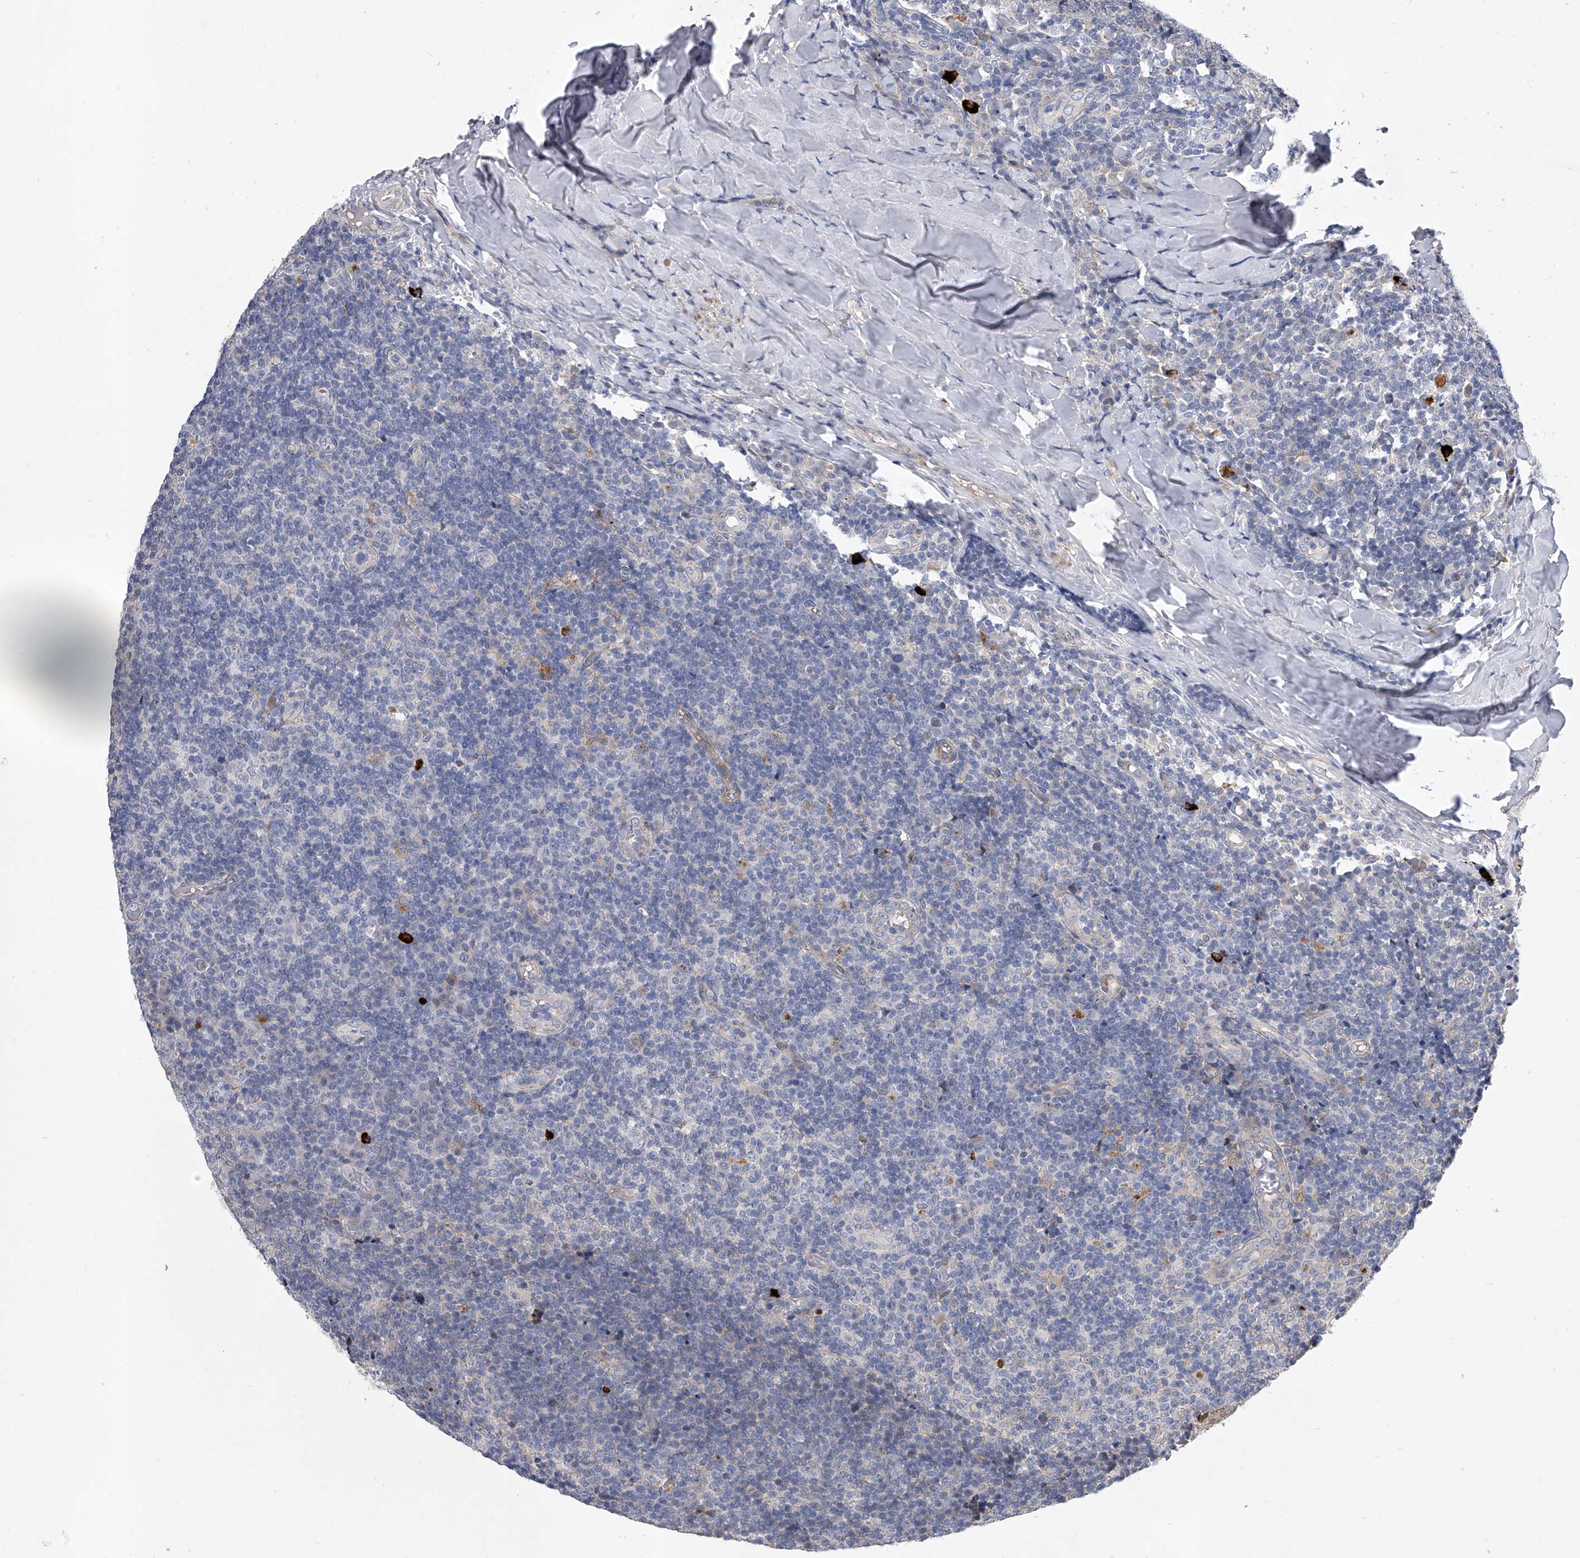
{"staining": {"intensity": "negative", "quantity": "none", "location": "none"}, "tissue": "tonsil", "cell_type": "Germinal center cells", "image_type": "normal", "snomed": [{"axis": "morphology", "description": "Normal tissue, NOS"}, {"axis": "topography", "description": "Tonsil"}], "caption": "This is a photomicrograph of immunohistochemistry (IHC) staining of normal tonsil, which shows no expression in germinal center cells.", "gene": "ENSG00000250424", "patient": {"sex": "female", "age": 19}}